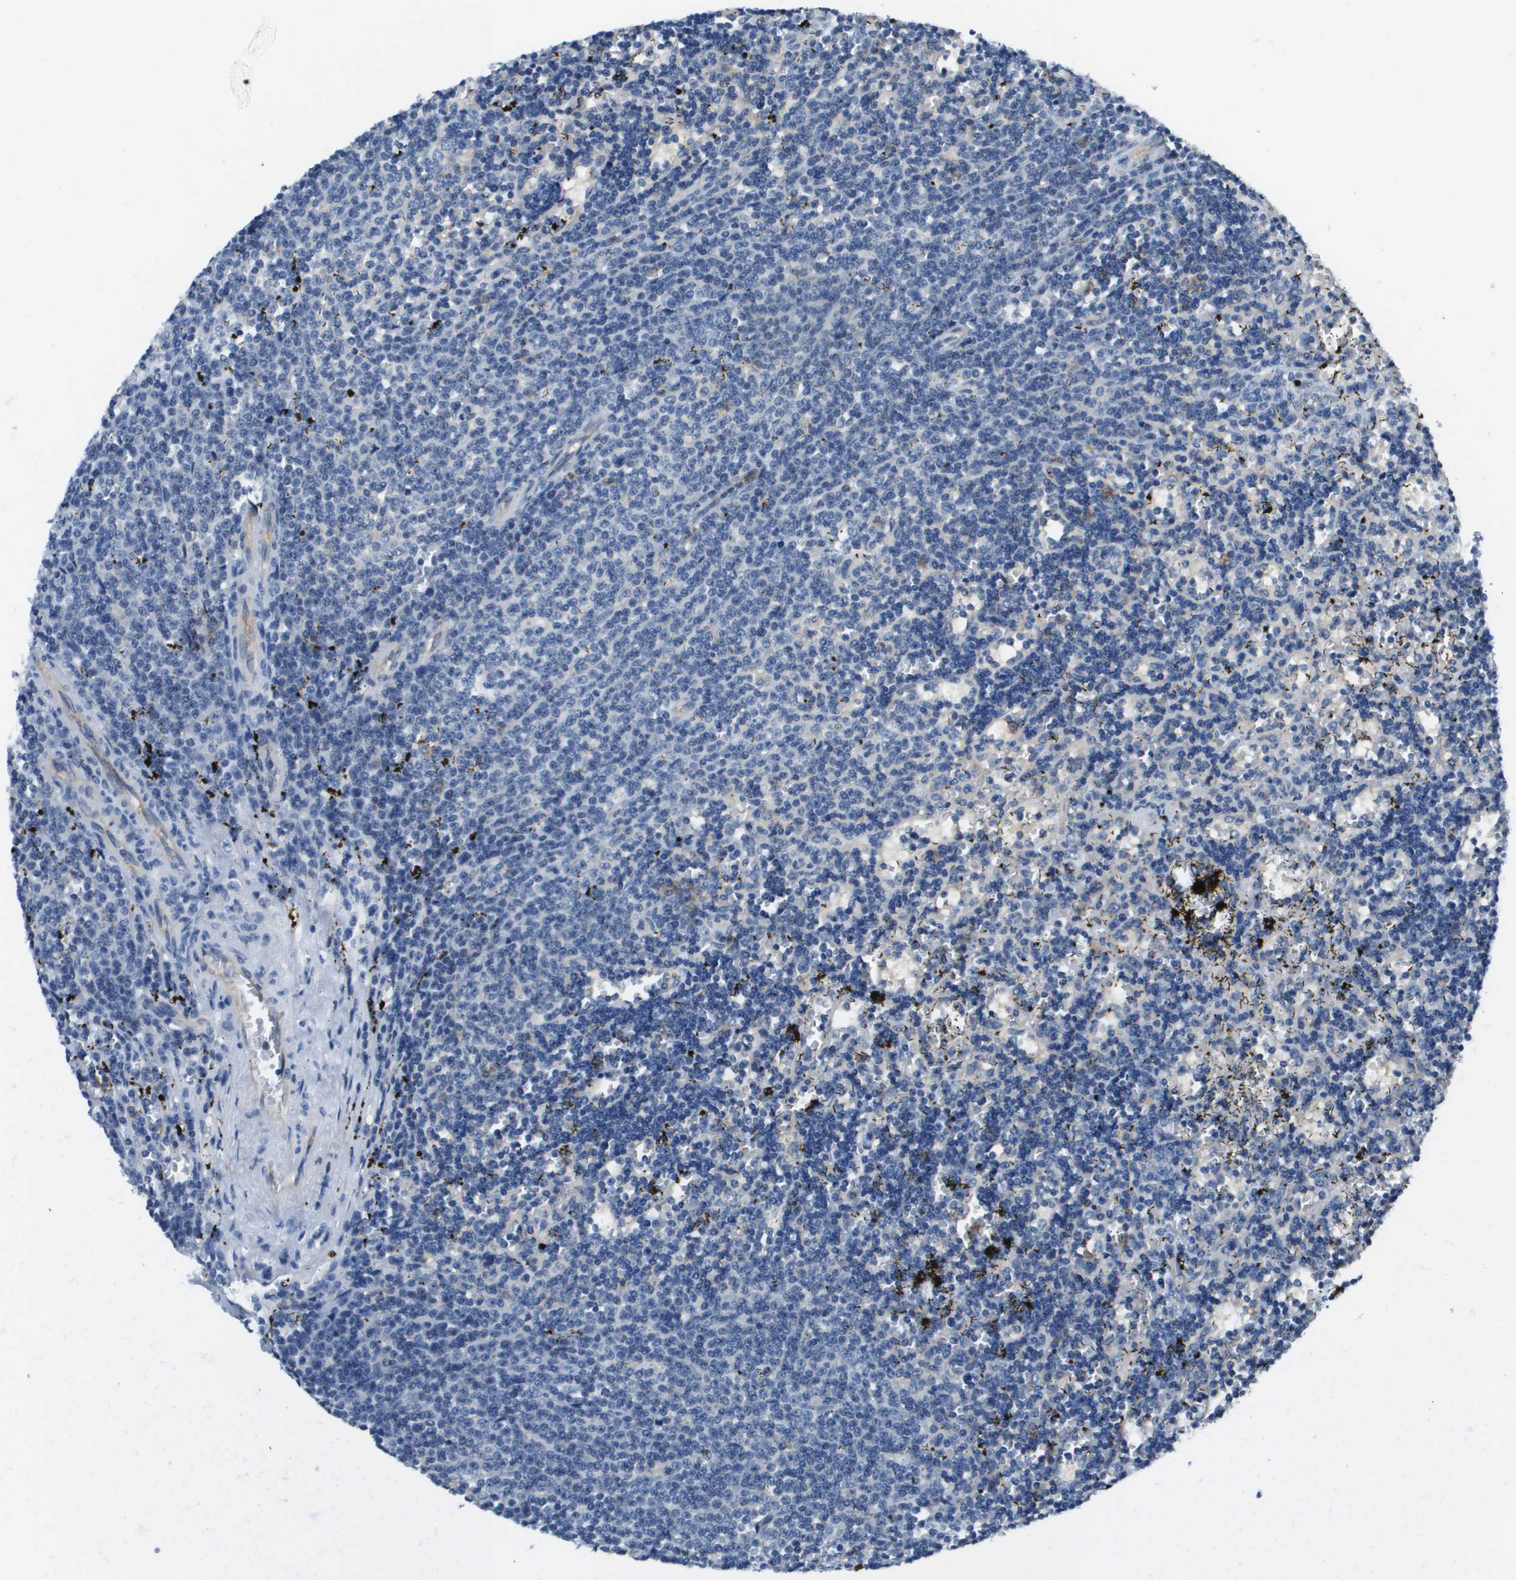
{"staining": {"intensity": "negative", "quantity": "none", "location": "none"}, "tissue": "lymphoma", "cell_type": "Tumor cells", "image_type": "cancer", "snomed": [{"axis": "morphology", "description": "Malignant lymphoma, non-Hodgkin's type, Low grade"}, {"axis": "topography", "description": "Spleen"}], "caption": "Malignant lymphoma, non-Hodgkin's type (low-grade) stained for a protein using IHC exhibits no positivity tumor cells.", "gene": "SLC16A3", "patient": {"sex": "male", "age": 60}}